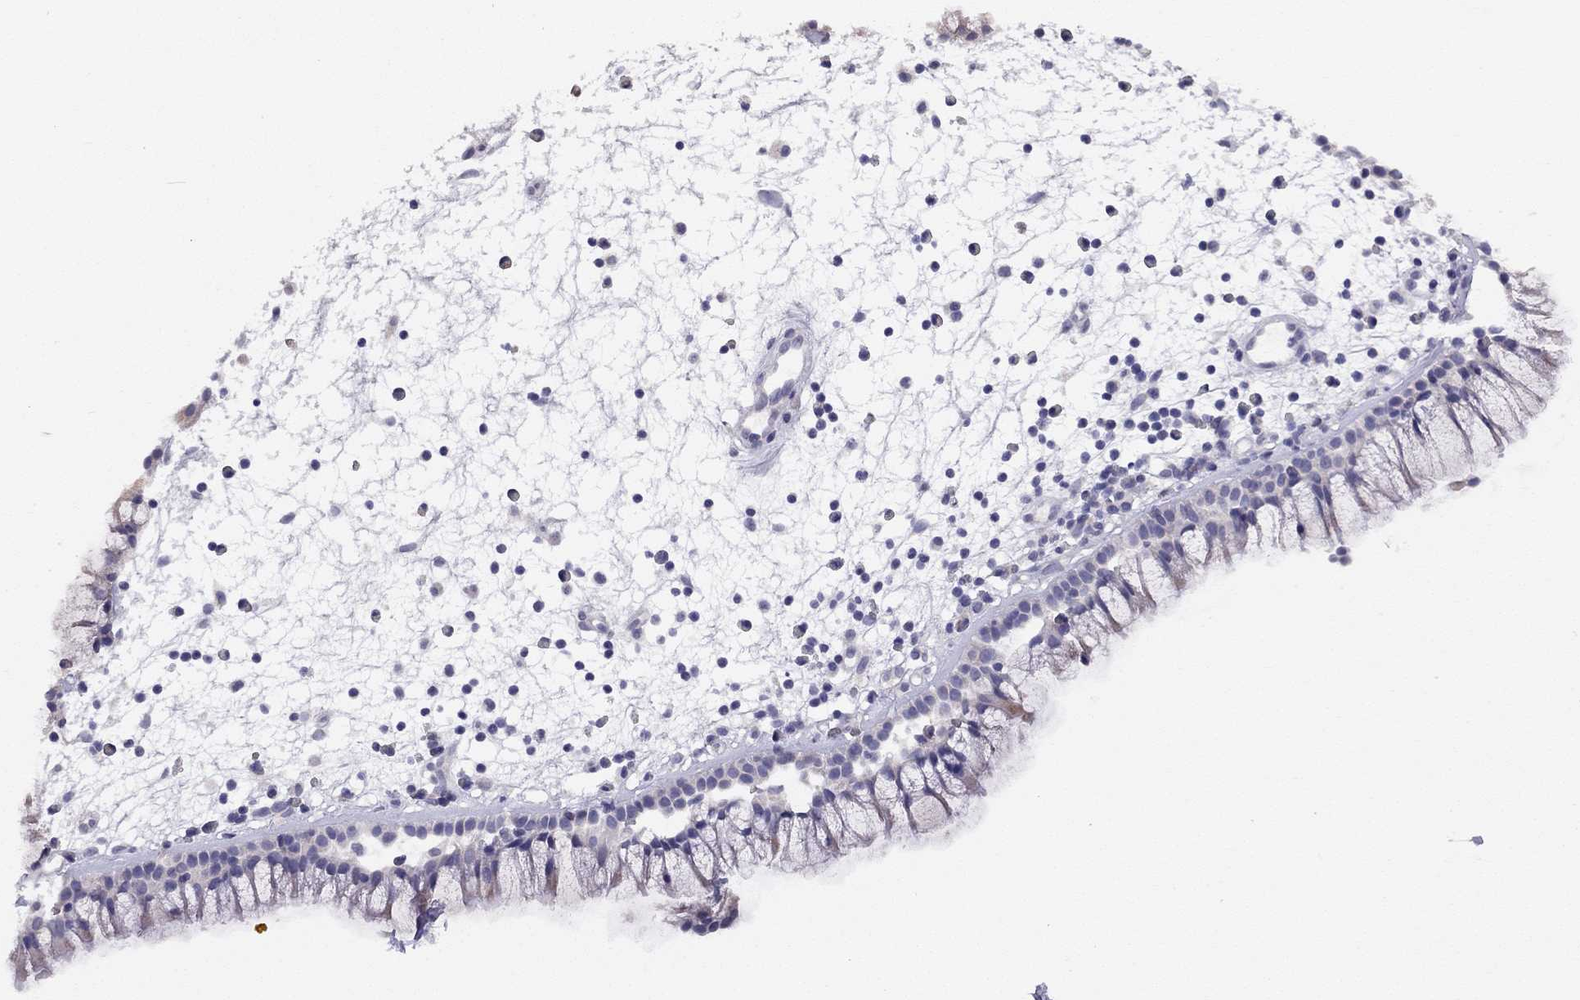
{"staining": {"intensity": "negative", "quantity": "none", "location": "none"}, "tissue": "nasopharynx", "cell_type": "Respiratory epithelial cells", "image_type": "normal", "snomed": [{"axis": "morphology", "description": "Normal tissue, NOS"}, {"axis": "morphology", "description": "Polyp, NOS"}, {"axis": "topography", "description": "Nasopharynx"}], "caption": "Immunohistochemistry image of benign nasopharynx: nasopharynx stained with DAB shows no significant protein positivity in respiratory epithelial cells.", "gene": "CITED1", "patient": {"sex": "female", "age": 56}}